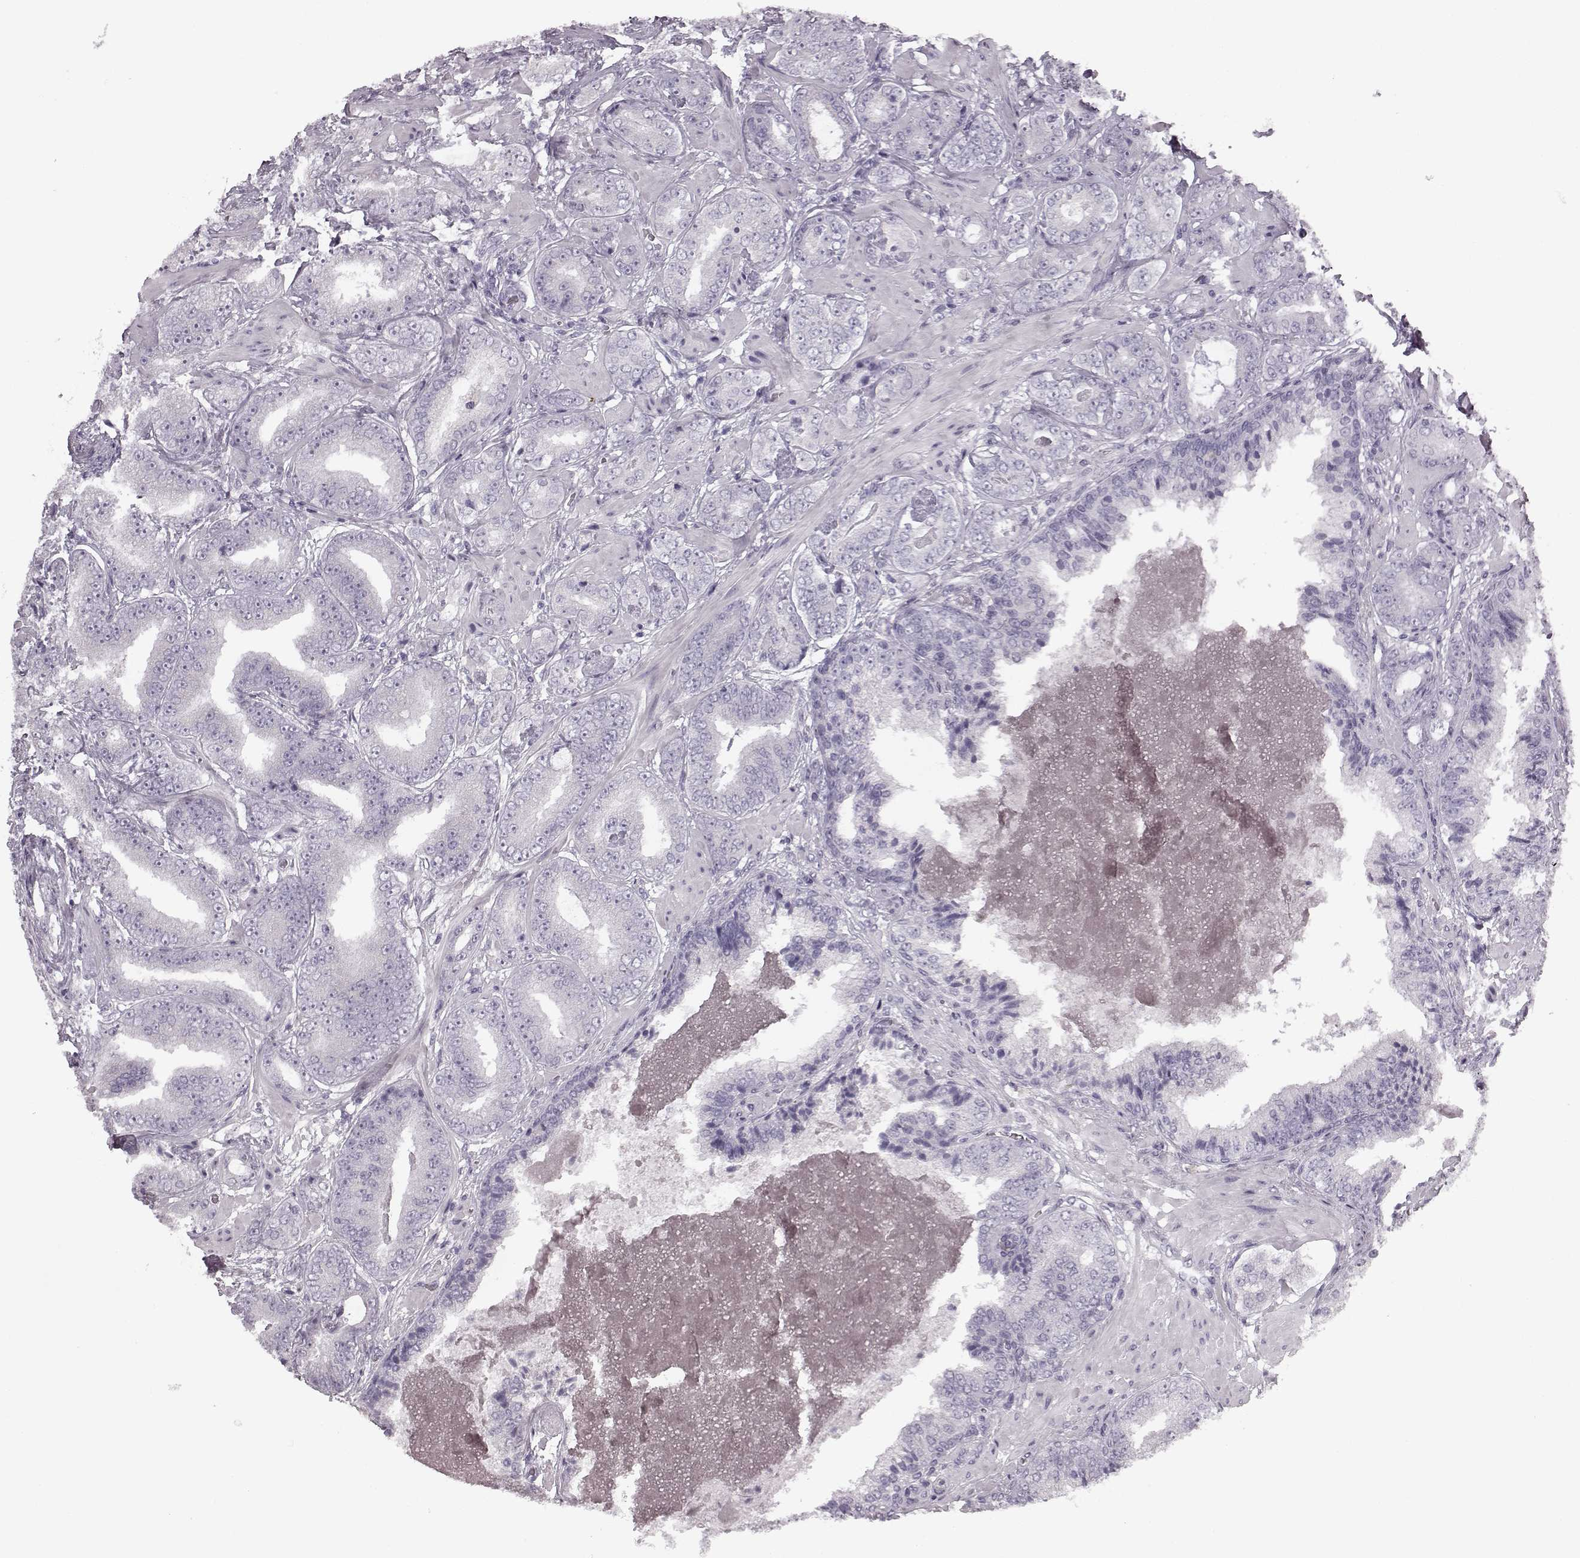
{"staining": {"intensity": "negative", "quantity": "none", "location": "none"}, "tissue": "prostate cancer", "cell_type": "Tumor cells", "image_type": "cancer", "snomed": [{"axis": "morphology", "description": "Adenocarcinoma, Low grade"}, {"axis": "topography", "description": "Prostate"}], "caption": "An image of prostate cancer stained for a protein exhibits no brown staining in tumor cells. (Stains: DAB immunohistochemistry (IHC) with hematoxylin counter stain, Microscopy: brightfield microscopy at high magnification).", "gene": "SEMG2", "patient": {"sex": "male", "age": 60}}